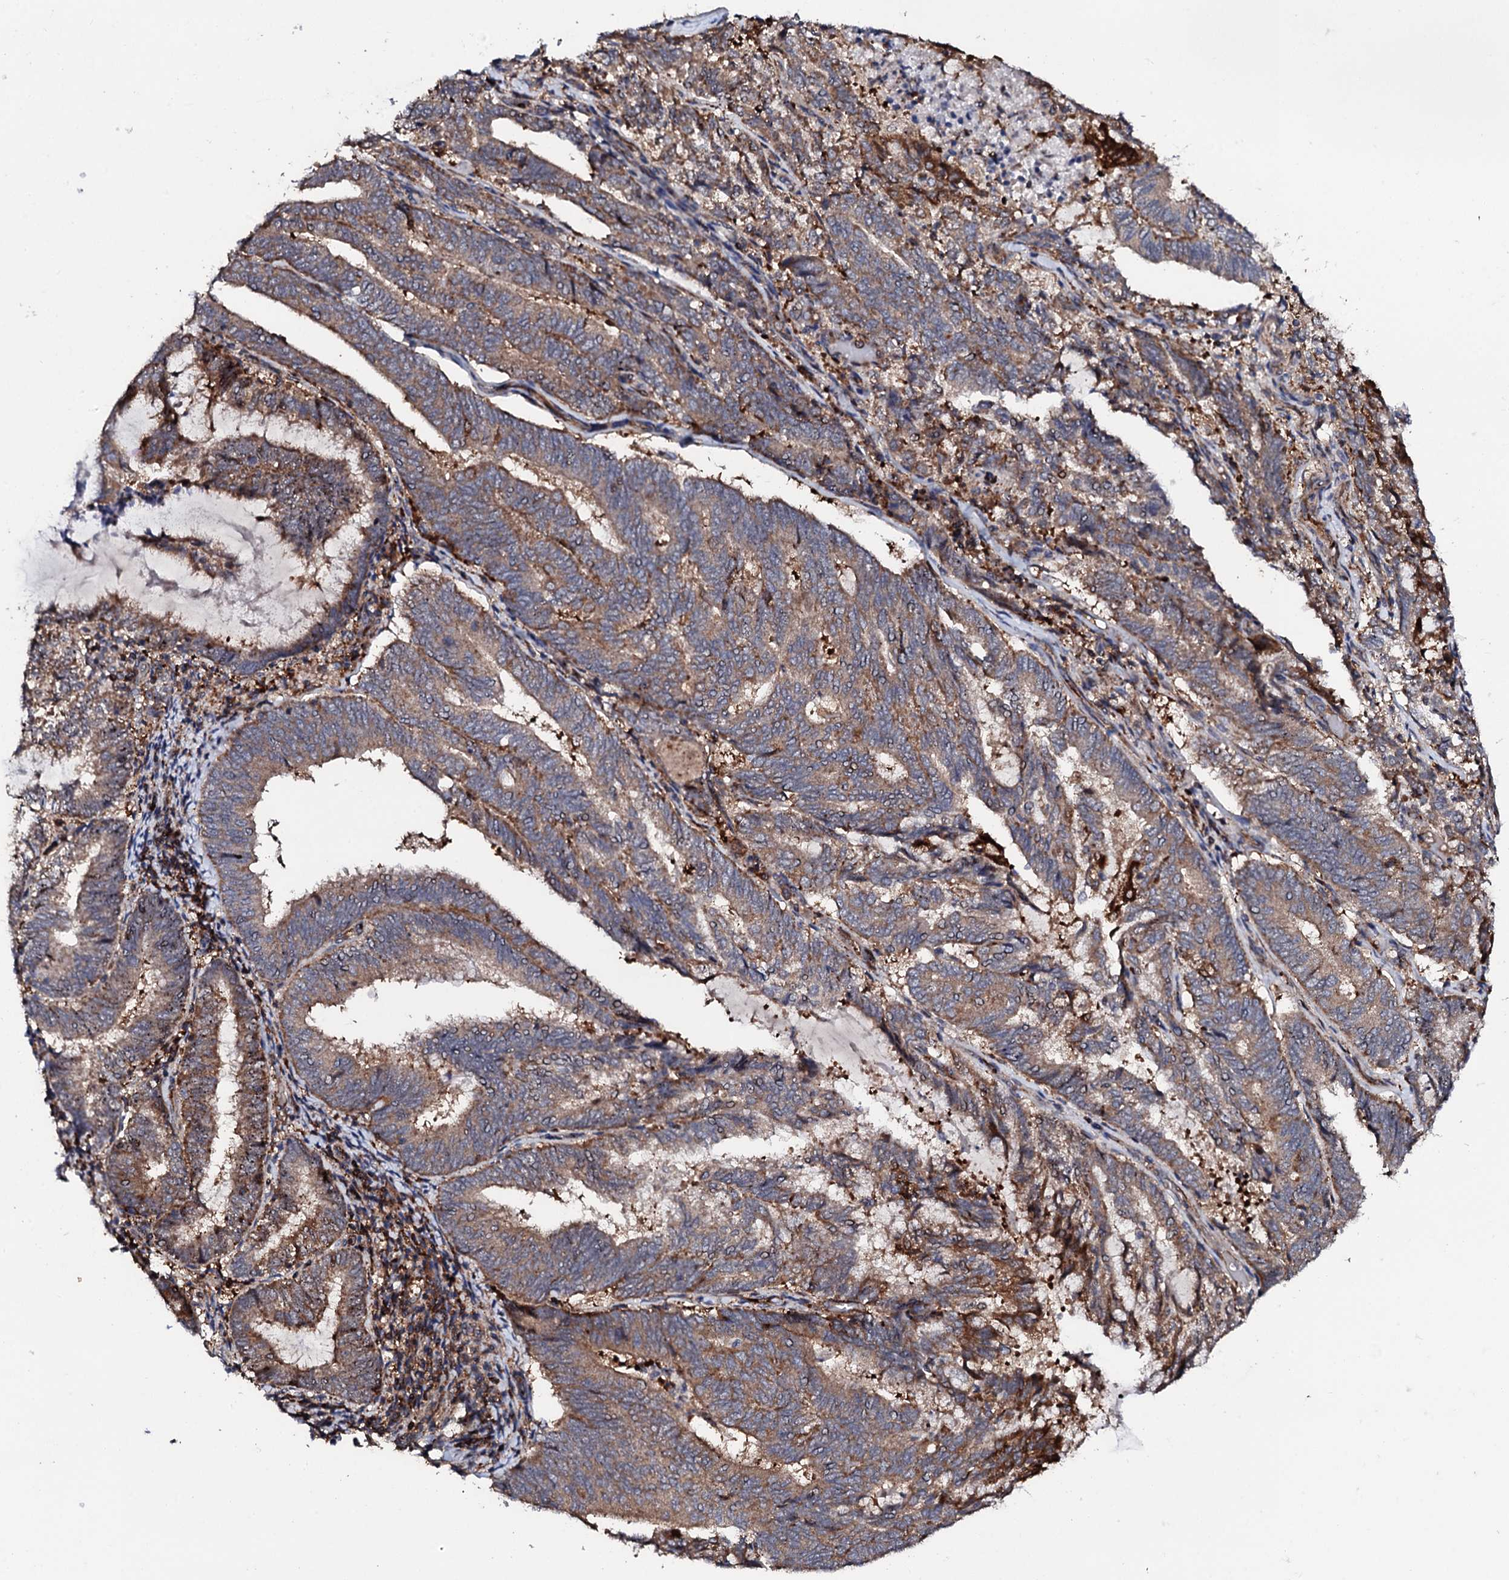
{"staining": {"intensity": "moderate", "quantity": ">75%", "location": "cytoplasmic/membranous"}, "tissue": "endometrial cancer", "cell_type": "Tumor cells", "image_type": "cancer", "snomed": [{"axis": "morphology", "description": "Adenocarcinoma, NOS"}, {"axis": "topography", "description": "Endometrium"}], "caption": "Endometrial cancer (adenocarcinoma) stained with DAB immunohistochemistry demonstrates medium levels of moderate cytoplasmic/membranous expression in approximately >75% of tumor cells. (Stains: DAB in brown, nuclei in blue, Microscopy: brightfield microscopy at high magnification).", "gene": "GTPBP4", "patient": {"sex": "female", "age": 80}}